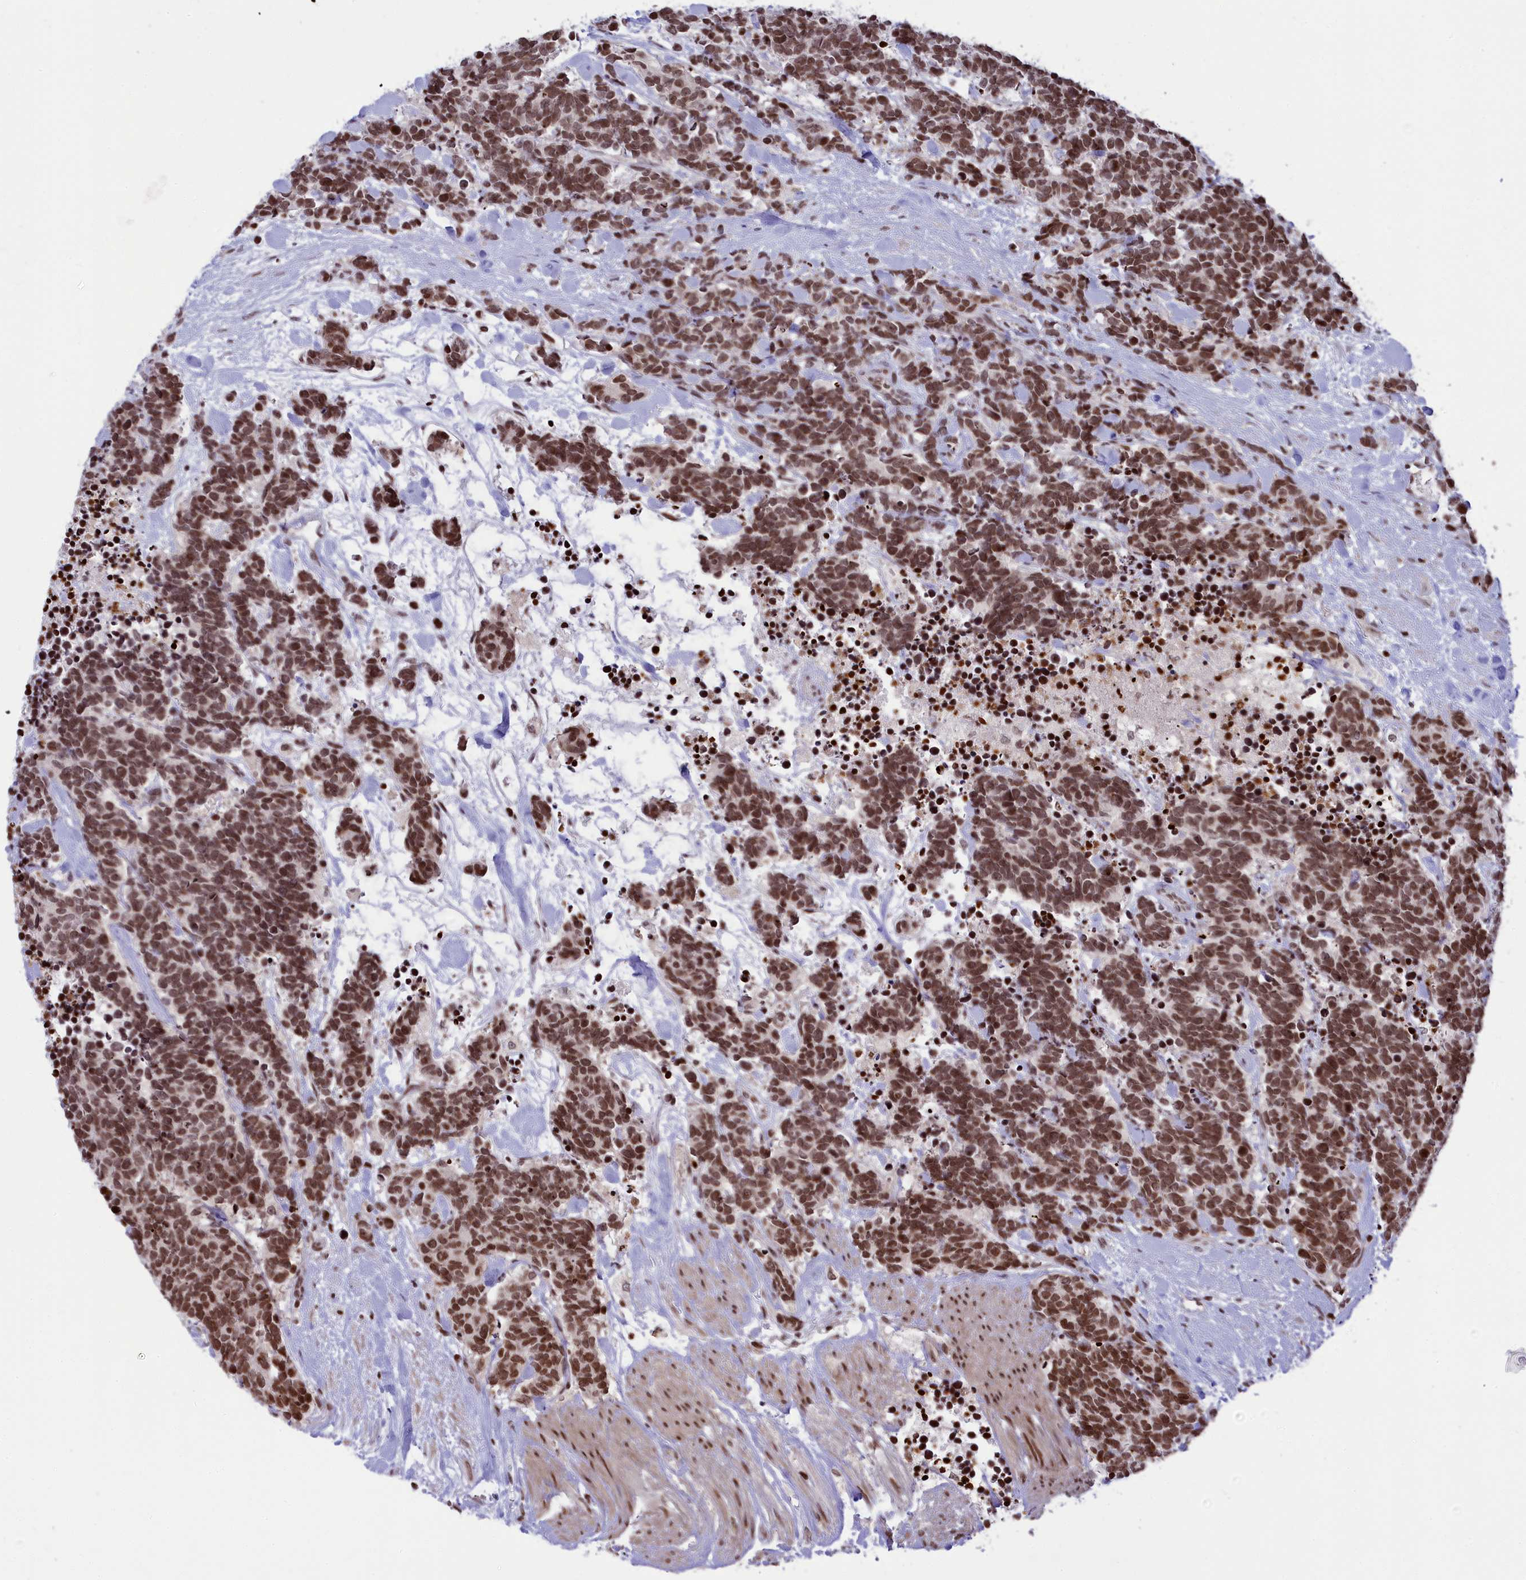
{"staining": {"intensity": "moderate", "quantity": ">75%", "location": "nuclear"}, "tissue": "carcinoid", "cell_type": "Tumor cells", "image_type": "cancer", "snomed": [{"axis": "morphology", "description": "Carcinoma, NOS"}, {"axis": "morphology", "description": "Carcinoid, malignant, NOS"}, {"axis": "topography", "description": "Prostate"}], "caption": "A high-resolution histopathology image shows immunohistochemistry staining of malignant carcinoid, which exhibits moderate nuclear expression in about >75% of tumor cells.", "gene": "TET2", "patient": {"sex": "male", "age": 57}}